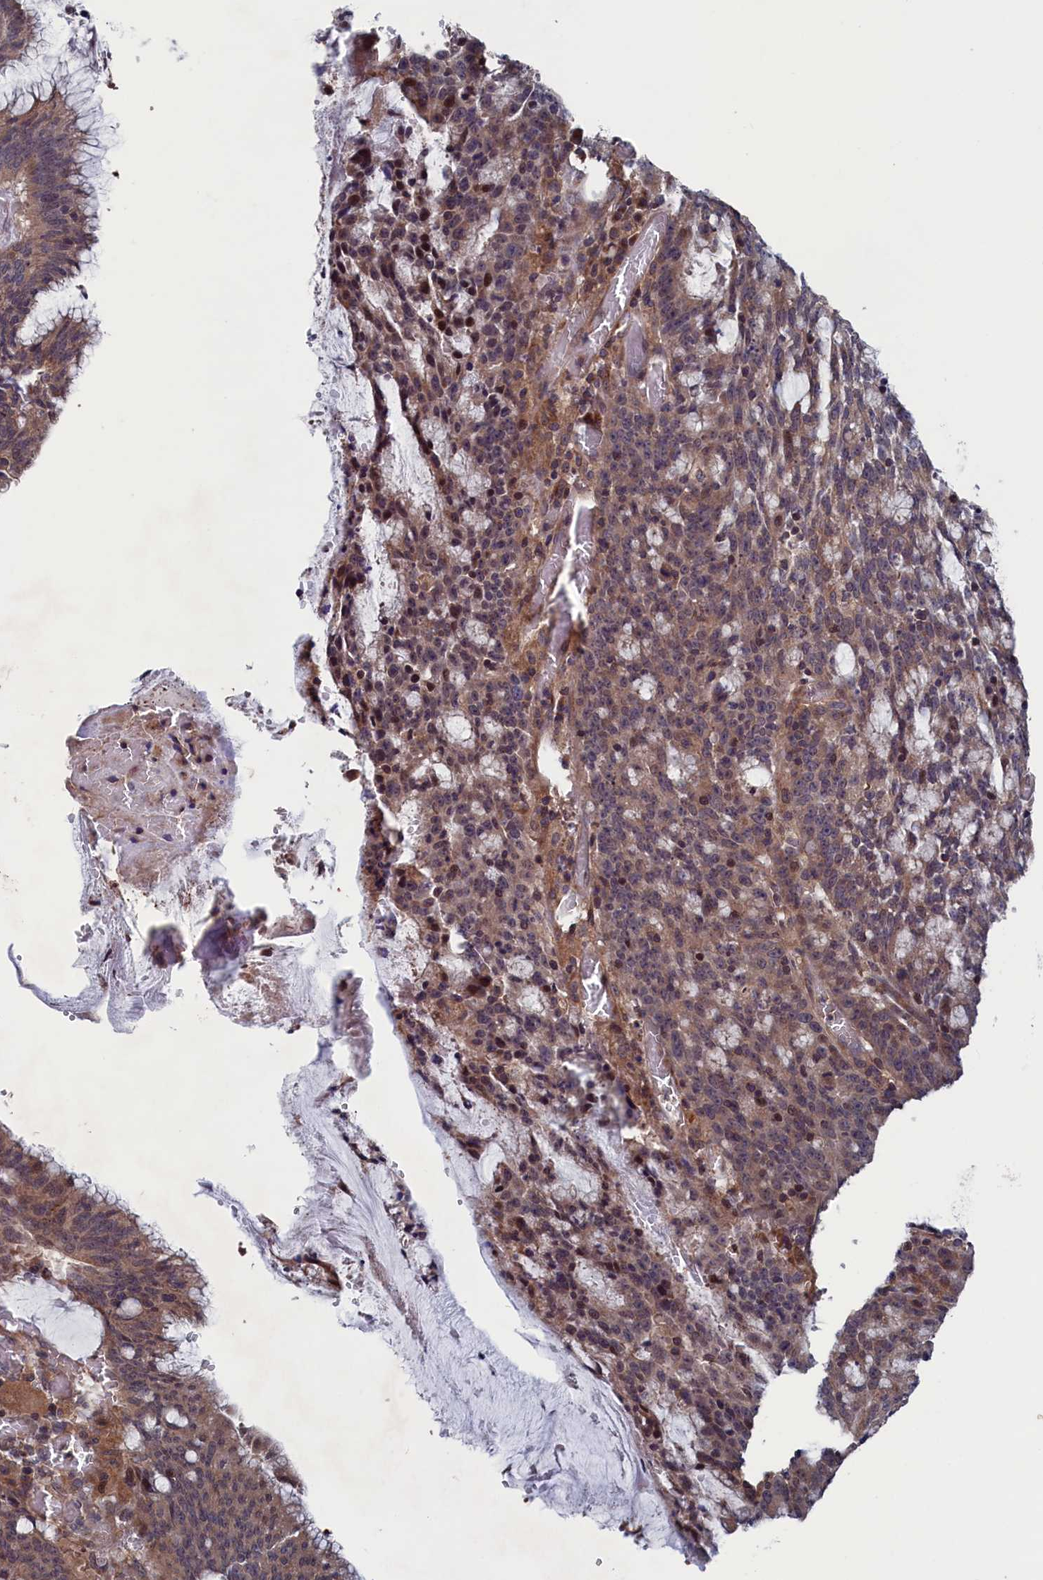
{"staining": {"intensity": "moderate", "quantity": ">75%", "location": "cytoplasmic/membranous,nuclear"}, "tissue": "colorectal cancer", "cell_type": "Tumor cells", "image_type": "cancer", "snomed": [{"axis": "morphology", "description": "Adenocarcinoma, NOS"}, {"axis": "topography", "description": "Rectum"}], "caption": "This histopathology image demonstrates immunohistochemistry (IHC) staining of colorectal cancer, with medium moderate cytoplasmic/membranous and nuclear staining in about >75% of tumor cells.", "gene": "SPATA13", "patient": {"sex": "female", "age": 77}}